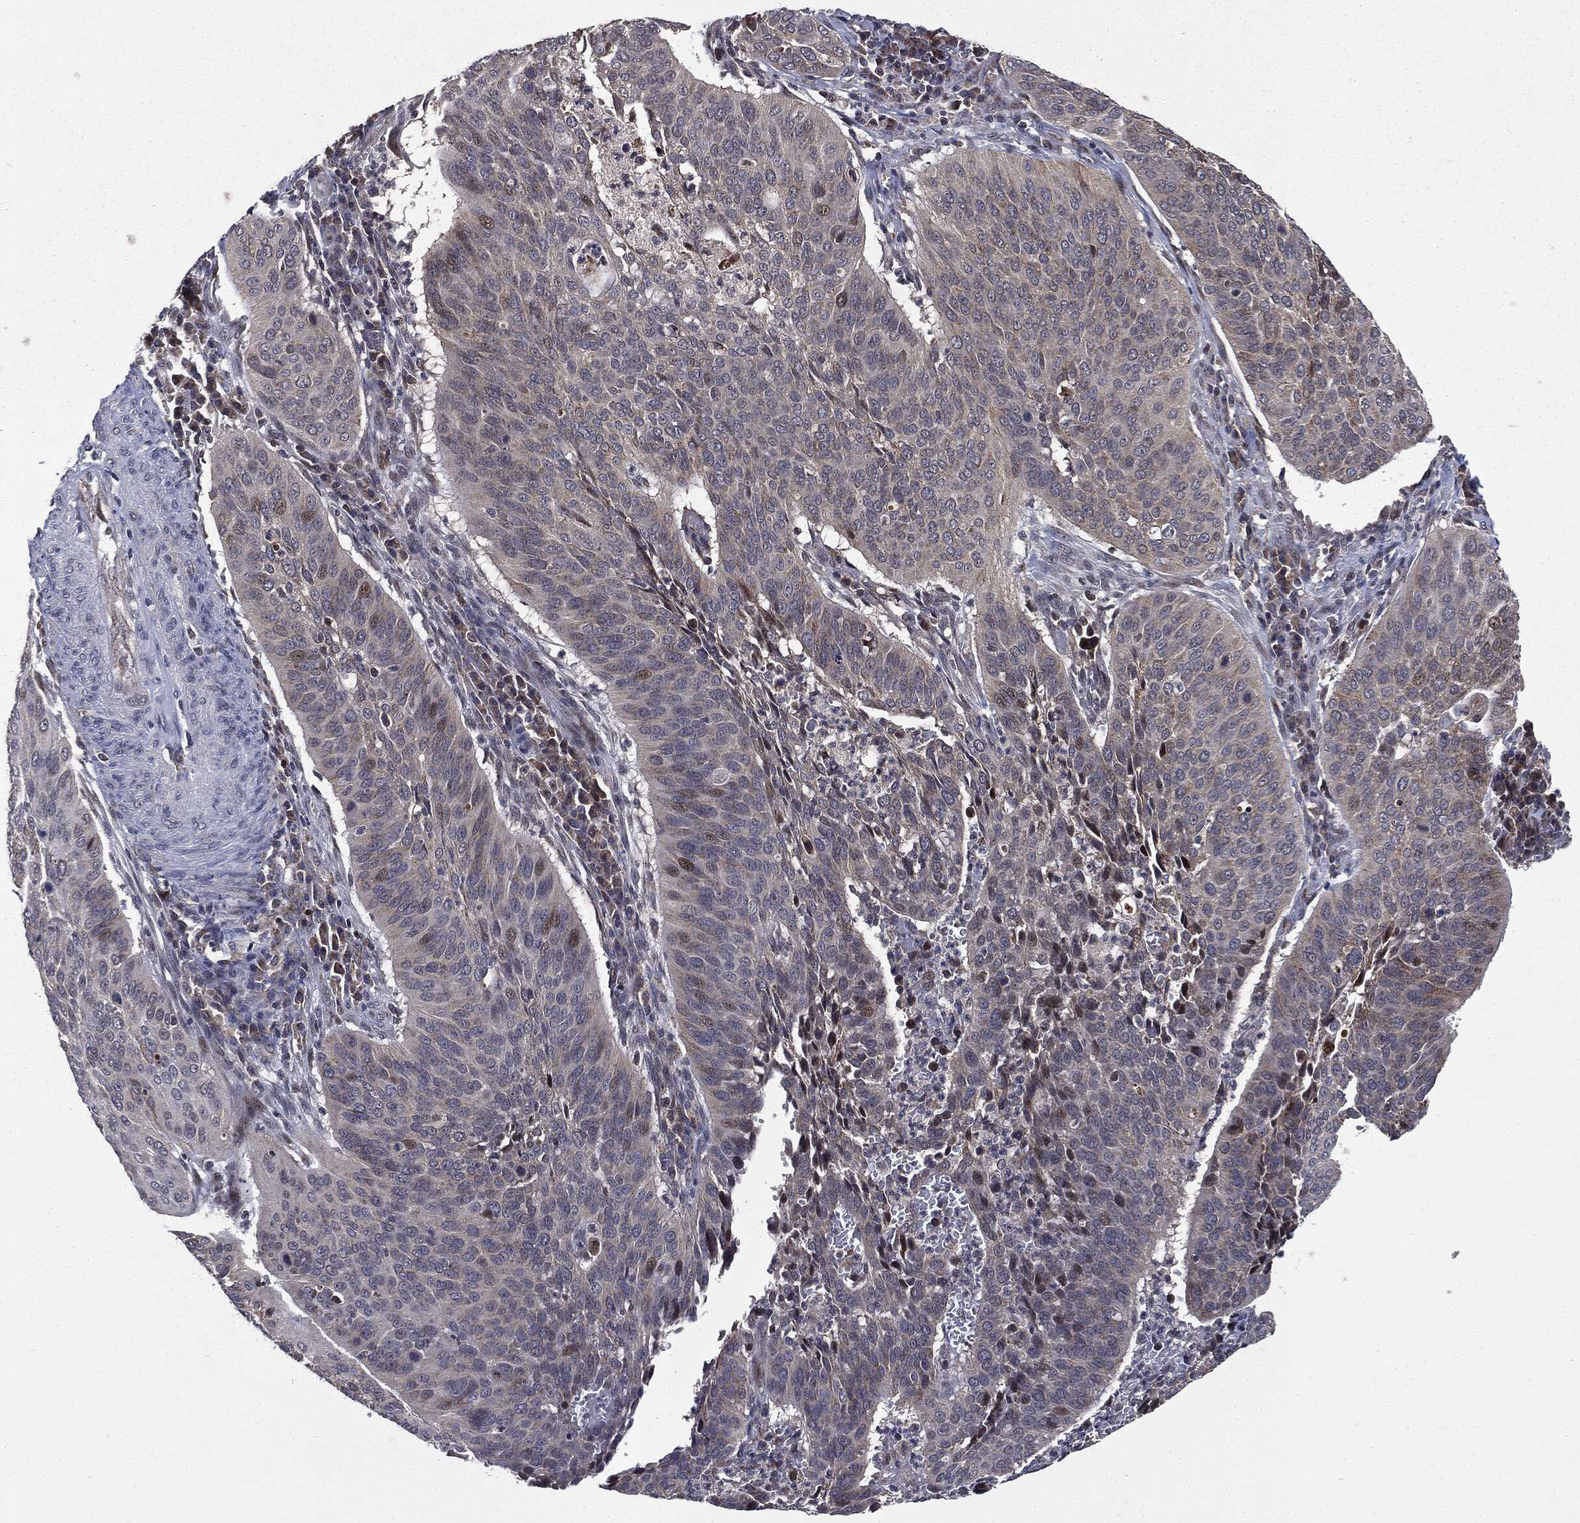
{"staining": {"intensity": "weak", "quantity": "<25%", "location": "cytoplasmic/membranous,nuclear"}, "tissue": "cervical cancer", "cell_type": "Tumor cells", "image_type": "cancer", "snomed": [{"axis": "morphology", "description": "Normal tissue, NOS"}, {"axis": "morphology", "description": "Squamous cell carcinoma, NOS"}, {"axis": "topography", "description": "Cervix"}], "caption": "Tumor cells are negative for brown protein staining in cervical squamous cell carcinoma.", "gene": "PLPPR2", "patient": {"sex": "female", "age": 39}}